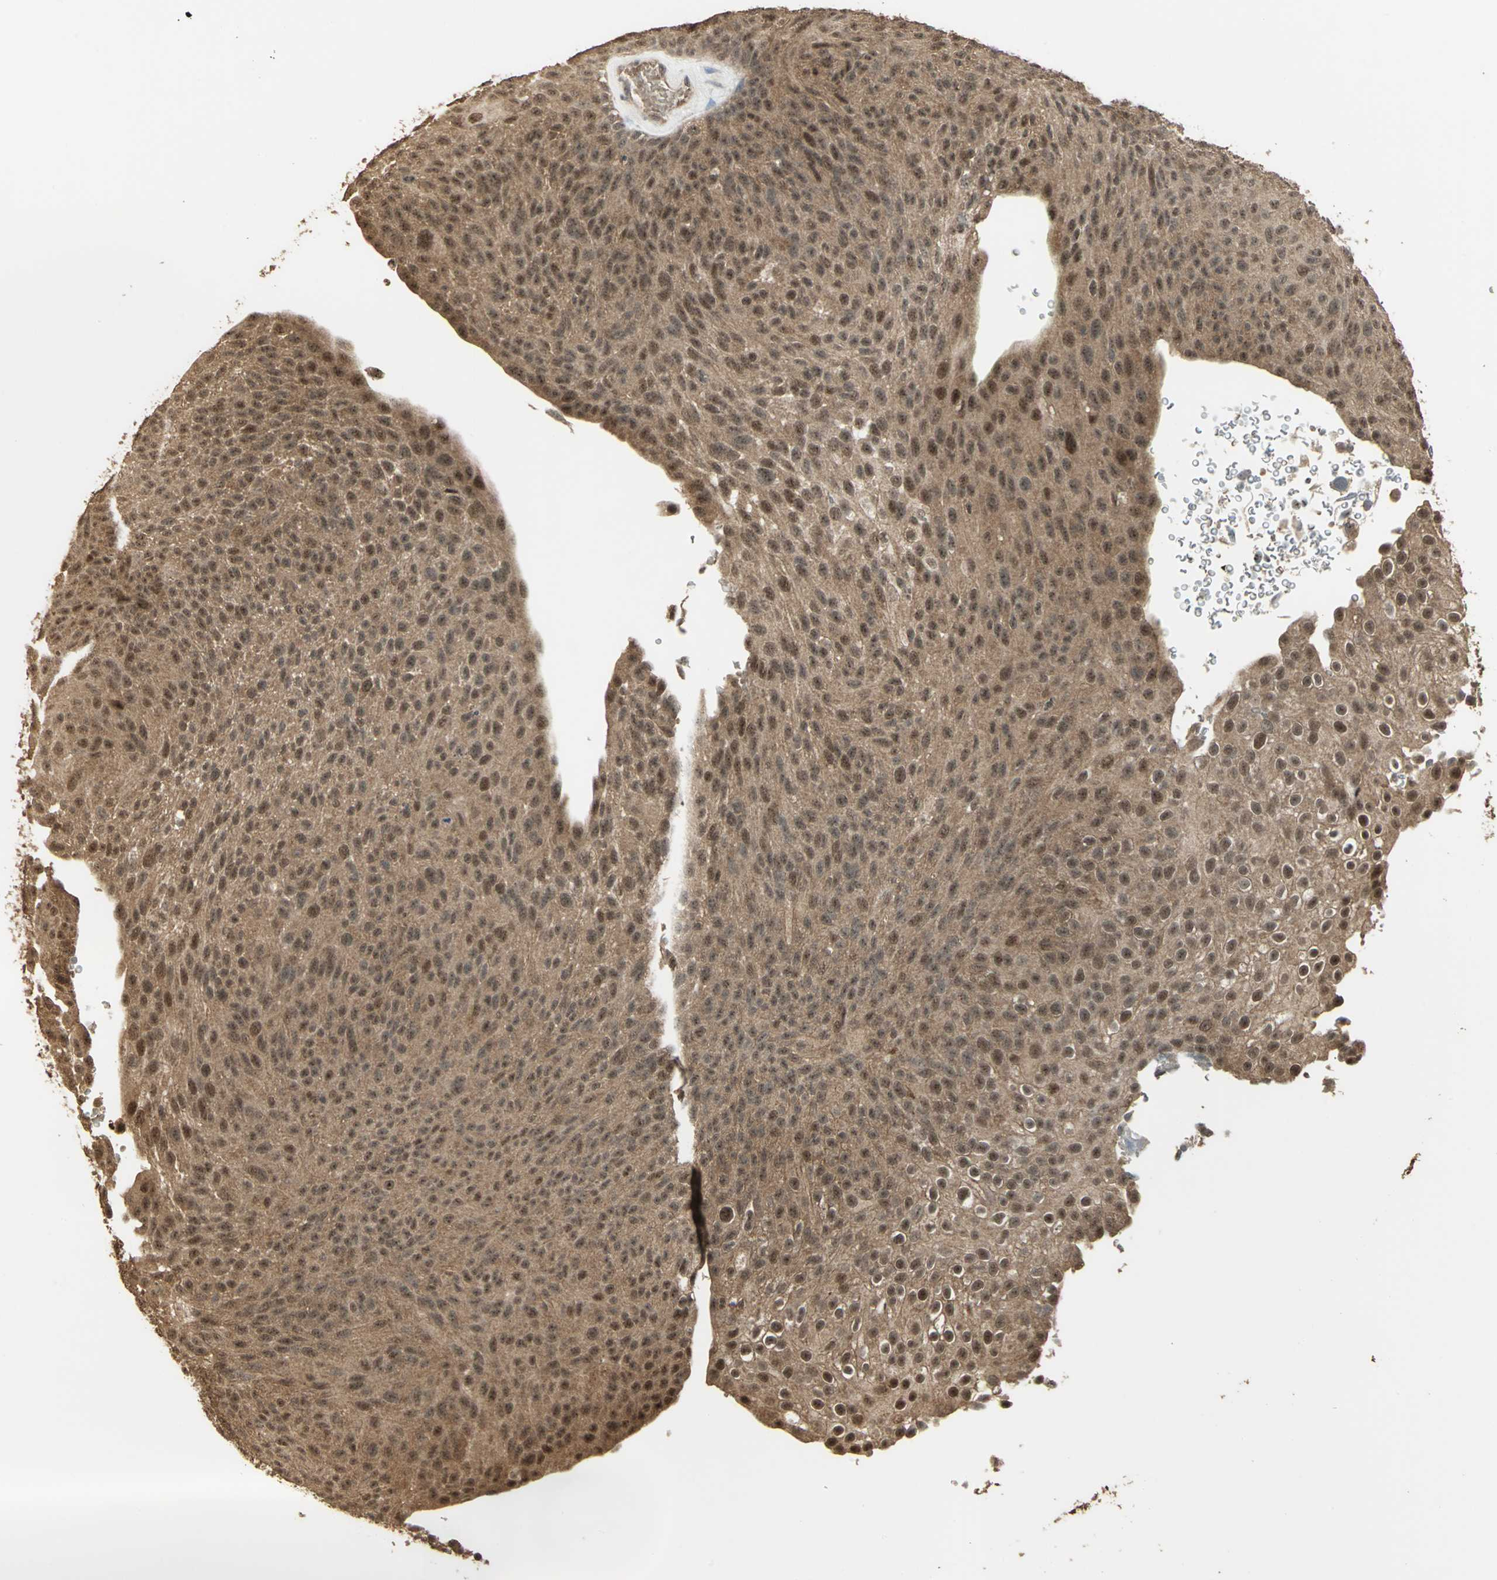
{"staining": {"intensity": "moderate", "quantity": ">75%", "location": "cytoplasmic/membranous"}, "tissue": "urothelial cancer", "cell_type": "Tumor cells", "image_type": "cancer", "snomed": [{"axis": "morphology", "description": "Urothelial carcinoma, Low grade"}, {"axis": "topography", "description": "Urinary bladder"}], "caption": "A histopathology image showing moderate cytoplasmic/membranous staining in approximately >75% of tumor cells in urothelial cancer, as visualized by brown immunohistochemical staining.", "gene": "UCHL5", "patient": {"sex": "male", "age": 78}}